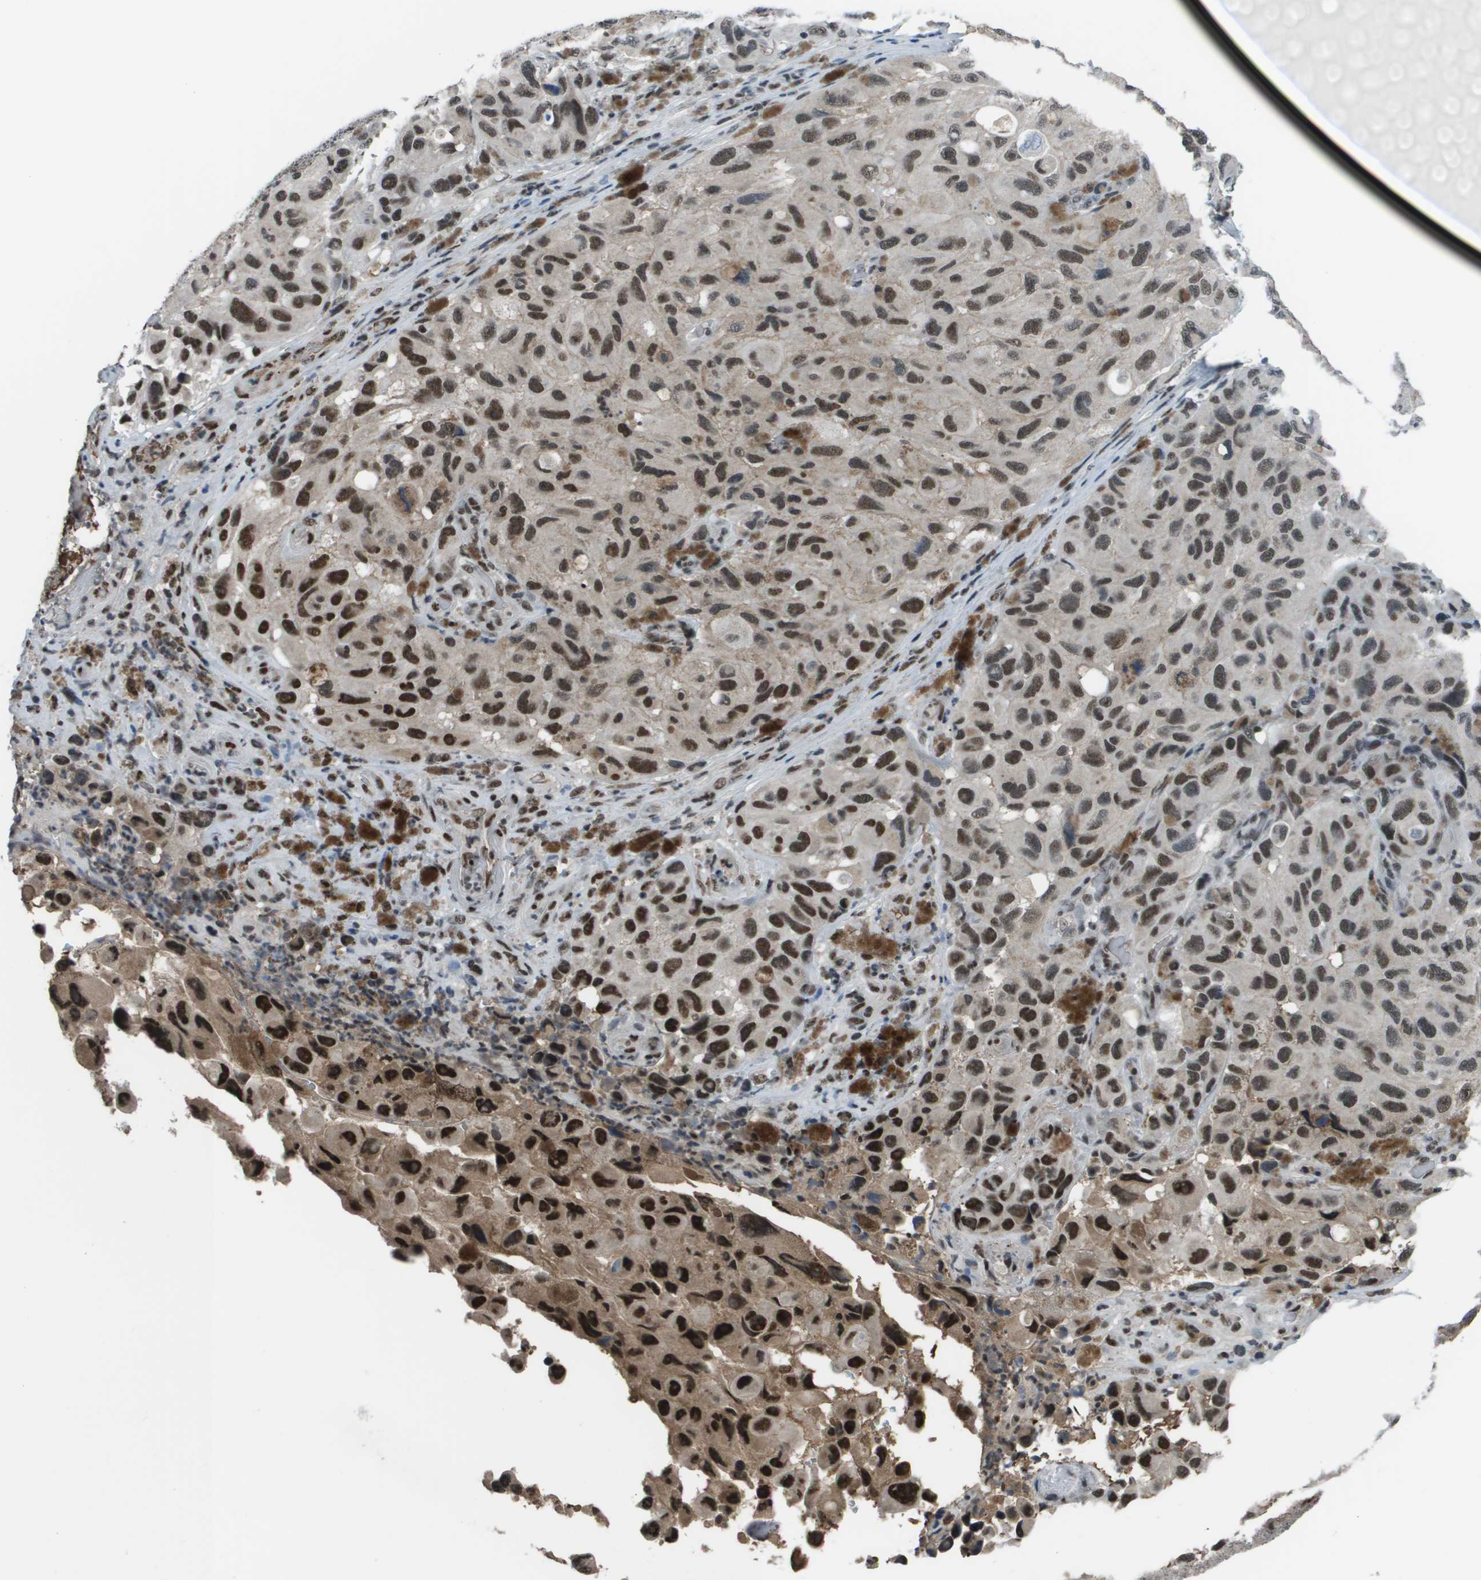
{"staining": {"intensity": "moderate", "quantity": ">75%", "location": "nuclear"}, "tissue": "melanoma", "cell_type": "Tumor cells", "image_type": "cancer", "snomed": [{"axis": "morphology", "description": "Malignant melanoma, NOS"}, {"axis": "topography", "description": "Skin"}], "caption": "This image shows IHC staining of human malignant melanoma, with medium moderate nuclear staining in about >75% of tumor cells.", "gene": "THRAP3", "patient": {"sex": "female", "age": 73}}